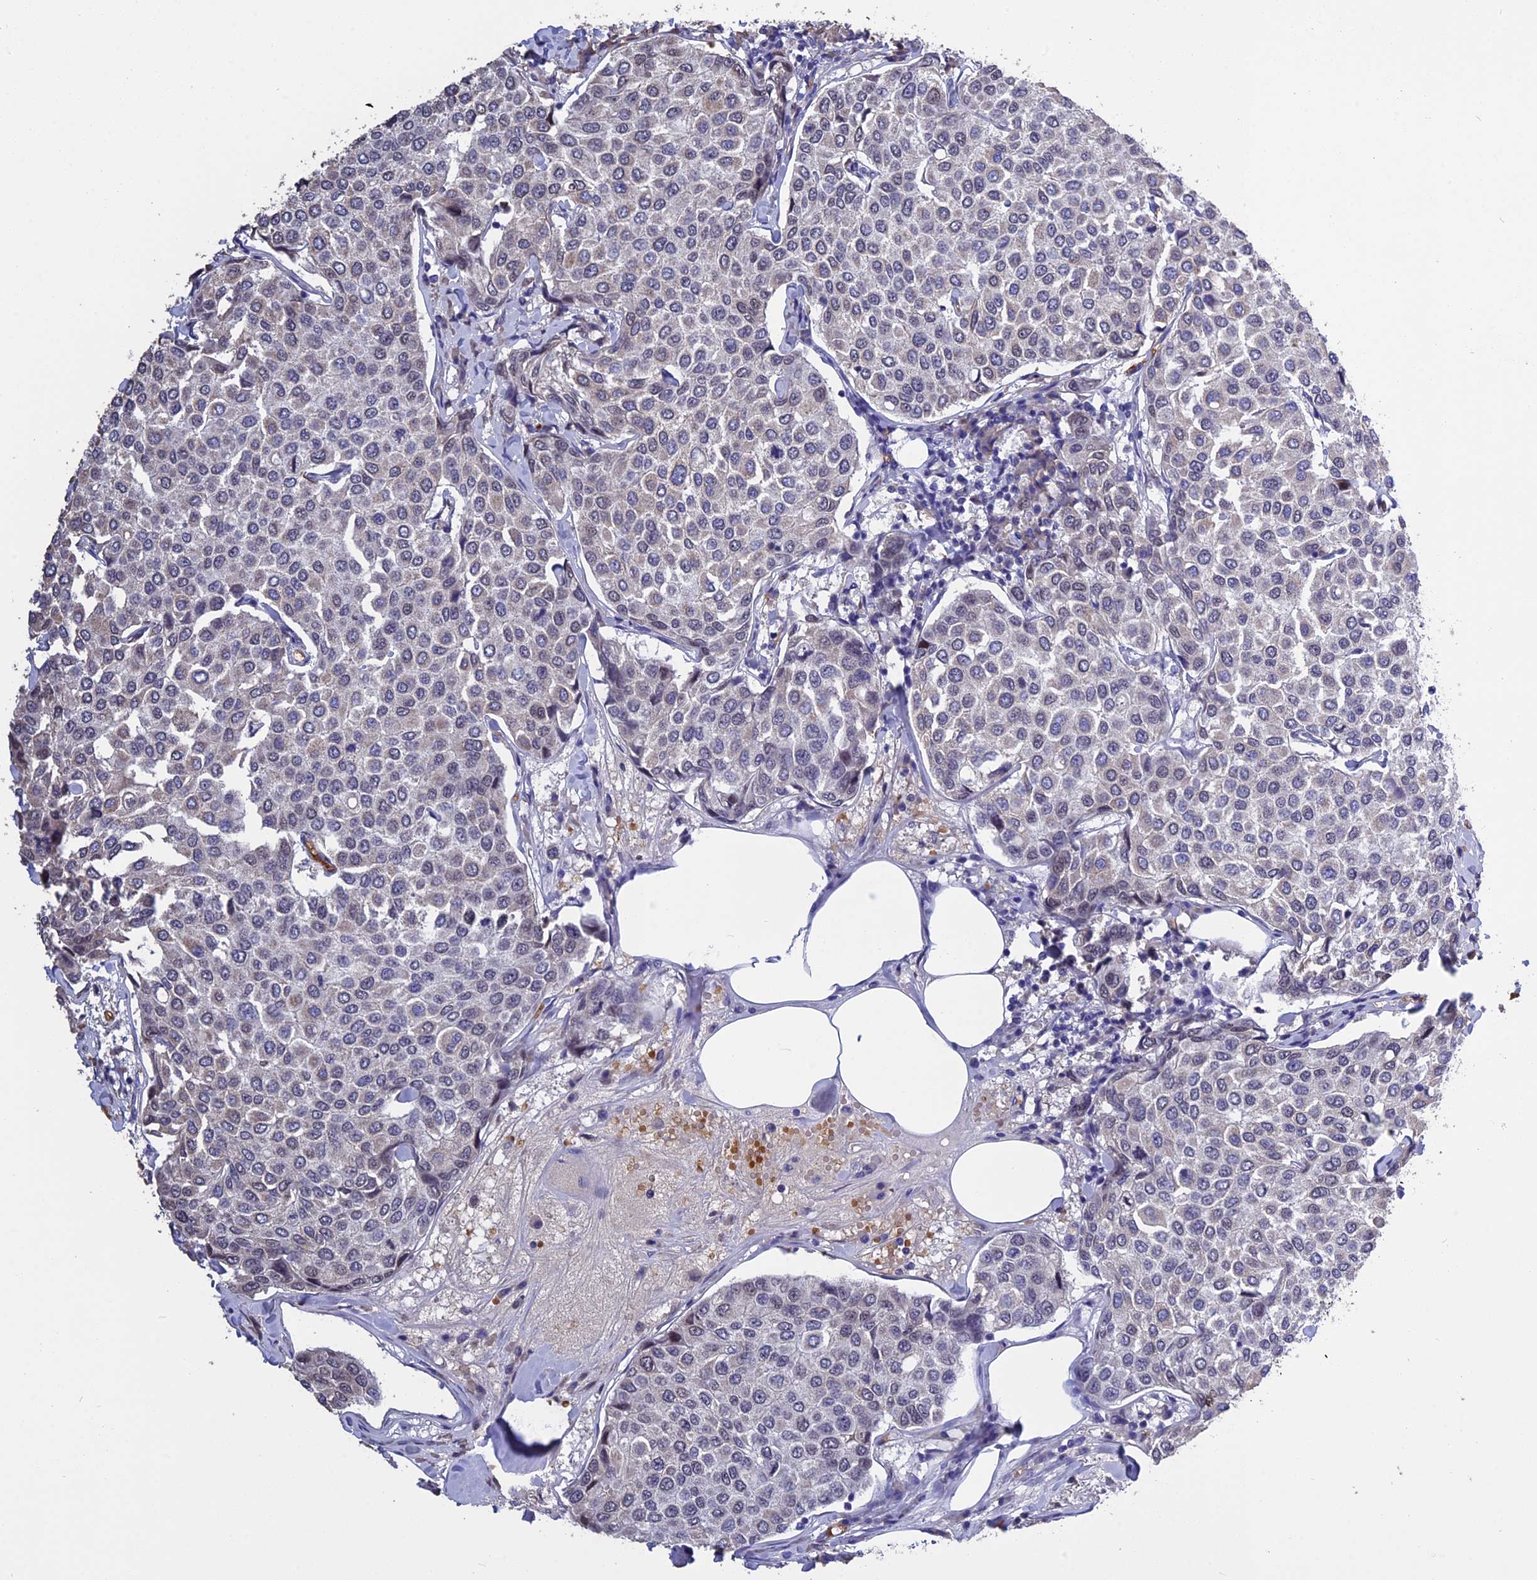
{"staining": {"intensity": "negative", "quantity": "none", "location": "none"}, "tissue": "breast cancer", "cell_type": "Tumor cells", "image_type": "cancer", "snomed": [{"axis": "morphology", "description": "Duct carcinoma"}, {"axis": "topography", "description": "Breast"}], "caption": "High magnification brightfield microscopy of breast infiltrating ductal carcinoma stained with DAB (3,3'-diaminobenzidine) (brown) and counterstained with hematoxylin (blue): tumor cells show no significant staining.", "gene": "KNOP1", "patient": {"sex": "female", "age": 55}}